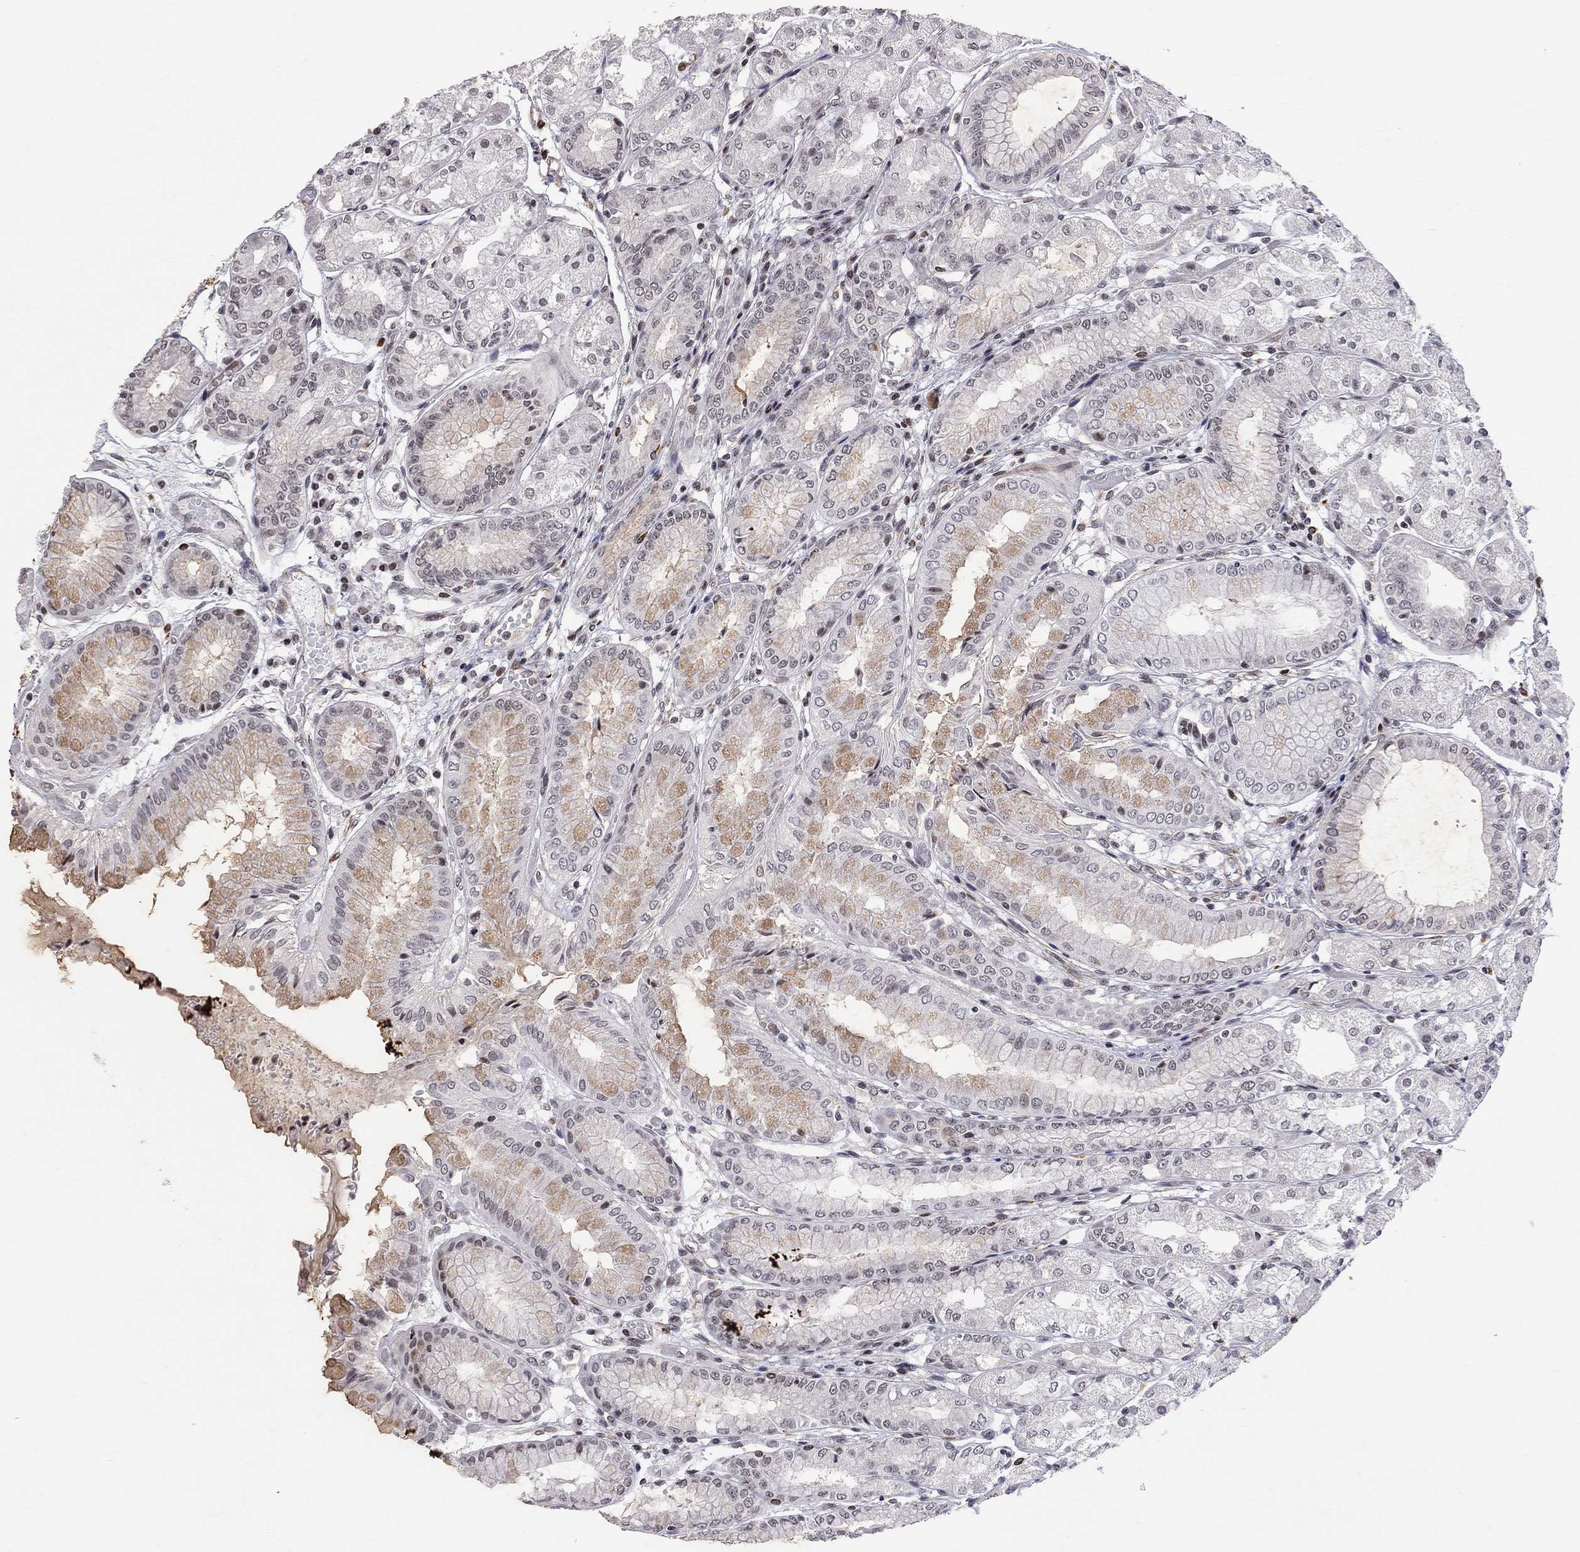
{"staining": {"intensity": "weak", "quantity": "25%-75%", "location": "cytoplasmic/membranous"}, "tissue": "stomach", "cell_type": "Glandular cells", "image_type": "normal", "snomed": [{"axis": "morphology", "description": "Normal tissue, NOS"}, {"axis": "topography", "description": "Stomach, upper"}], "caption": "Immunohistochemistry (DAB) staining of unremarkable human stomach demonstrates weak cytoplasmic/membranous protein expression in about 25%-75% of glandular cells. Immunohistochemistry (ihc) stains the protein of interest in brown and the nuclei are stained blue.", "gene": "MTNR1B", "patient": {"sex": "male", "age": 72}}